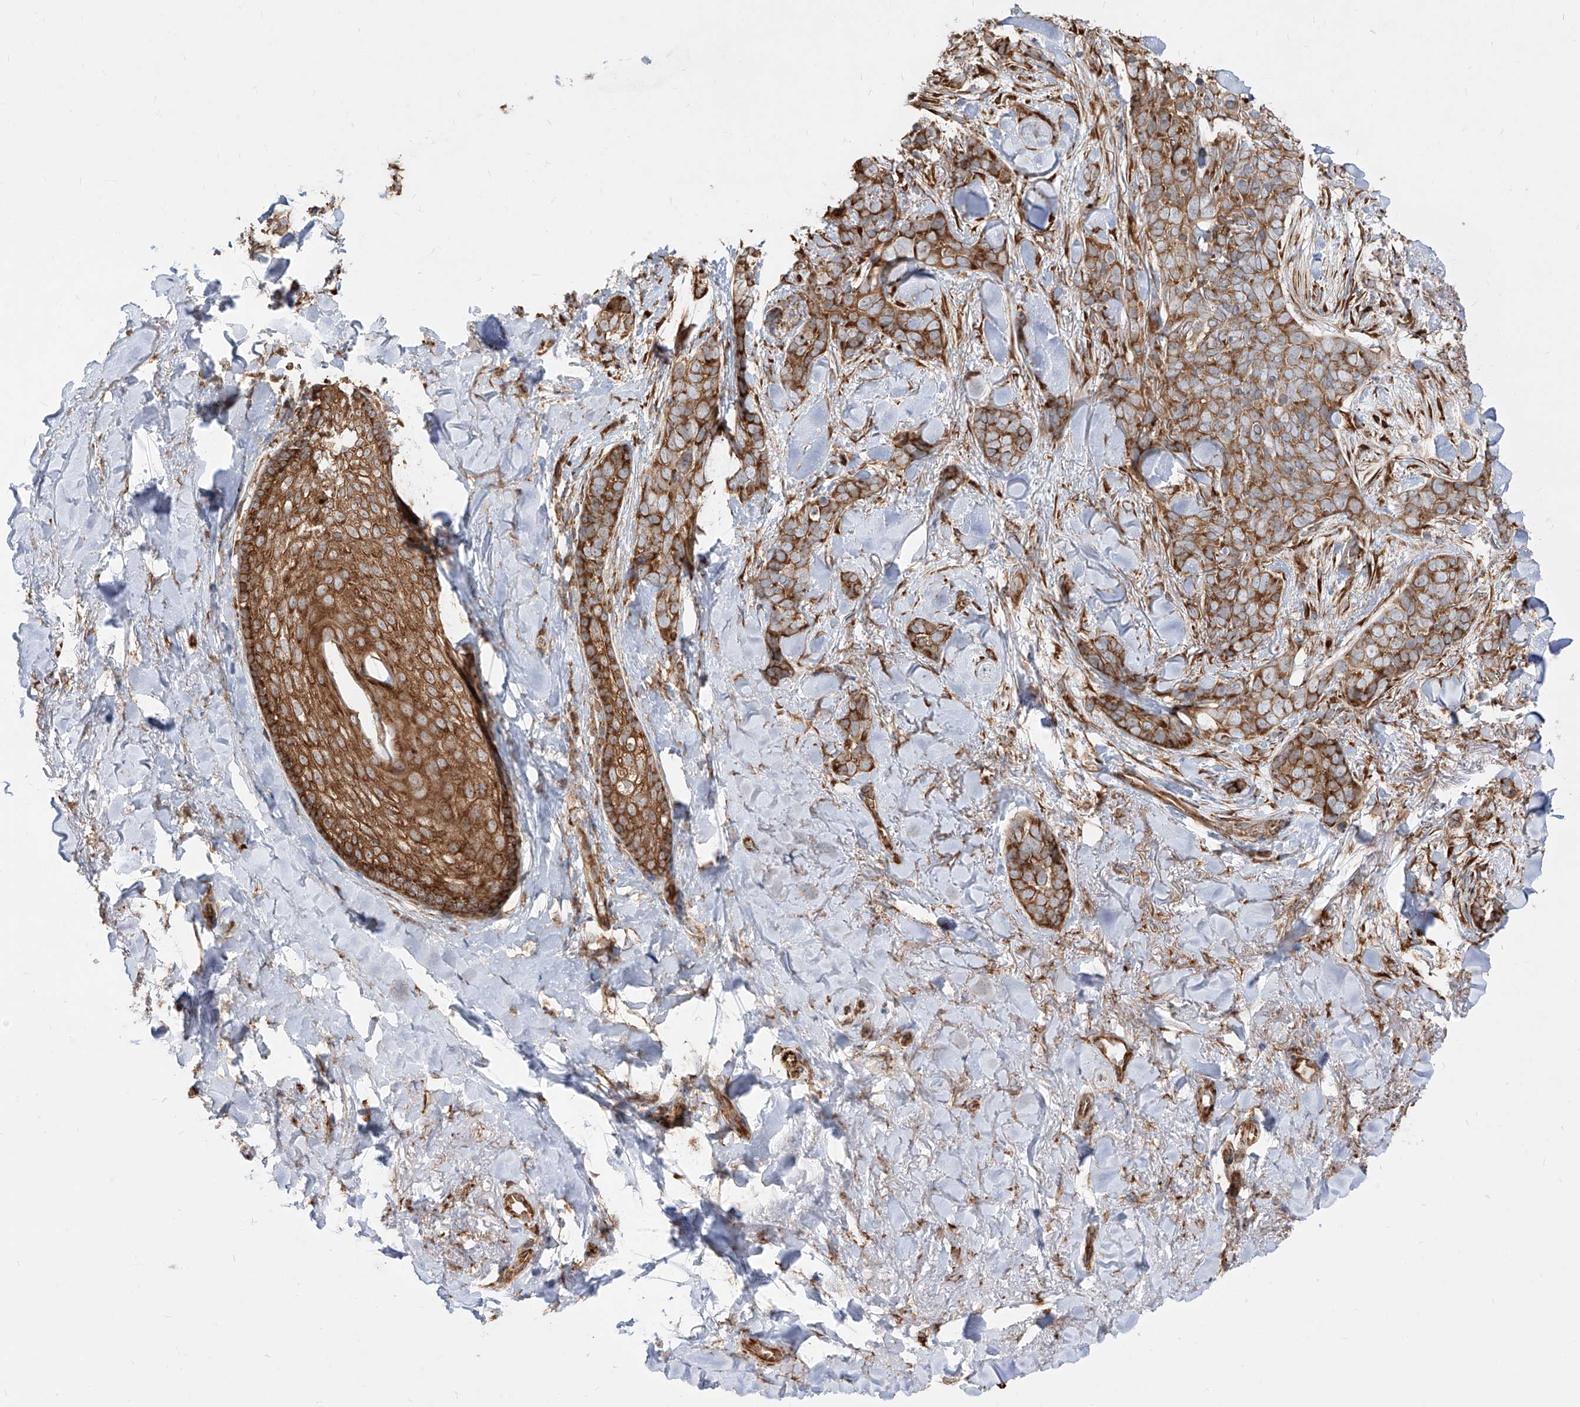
{"staining": {"intensity": "strong", "quantity": ">75%", "location": "cytoplasmic/membranous"}, "tissue": "skin cancer", "cell_type": "Tumor cells", "image_type": "cancer", "snomed": [{"axis": "morphology", "description": "Basal cell carcinoma"}, {"axis": "topography", "description": "Skin"}], "caption": "Skin cancer was stained to show a protein in brown. There is high levels of strong cytoplasmic/membranous staining in about >75% of tumor cells.", "gene": "RPS25", "patient": {"sex": "female", "age": 82}}